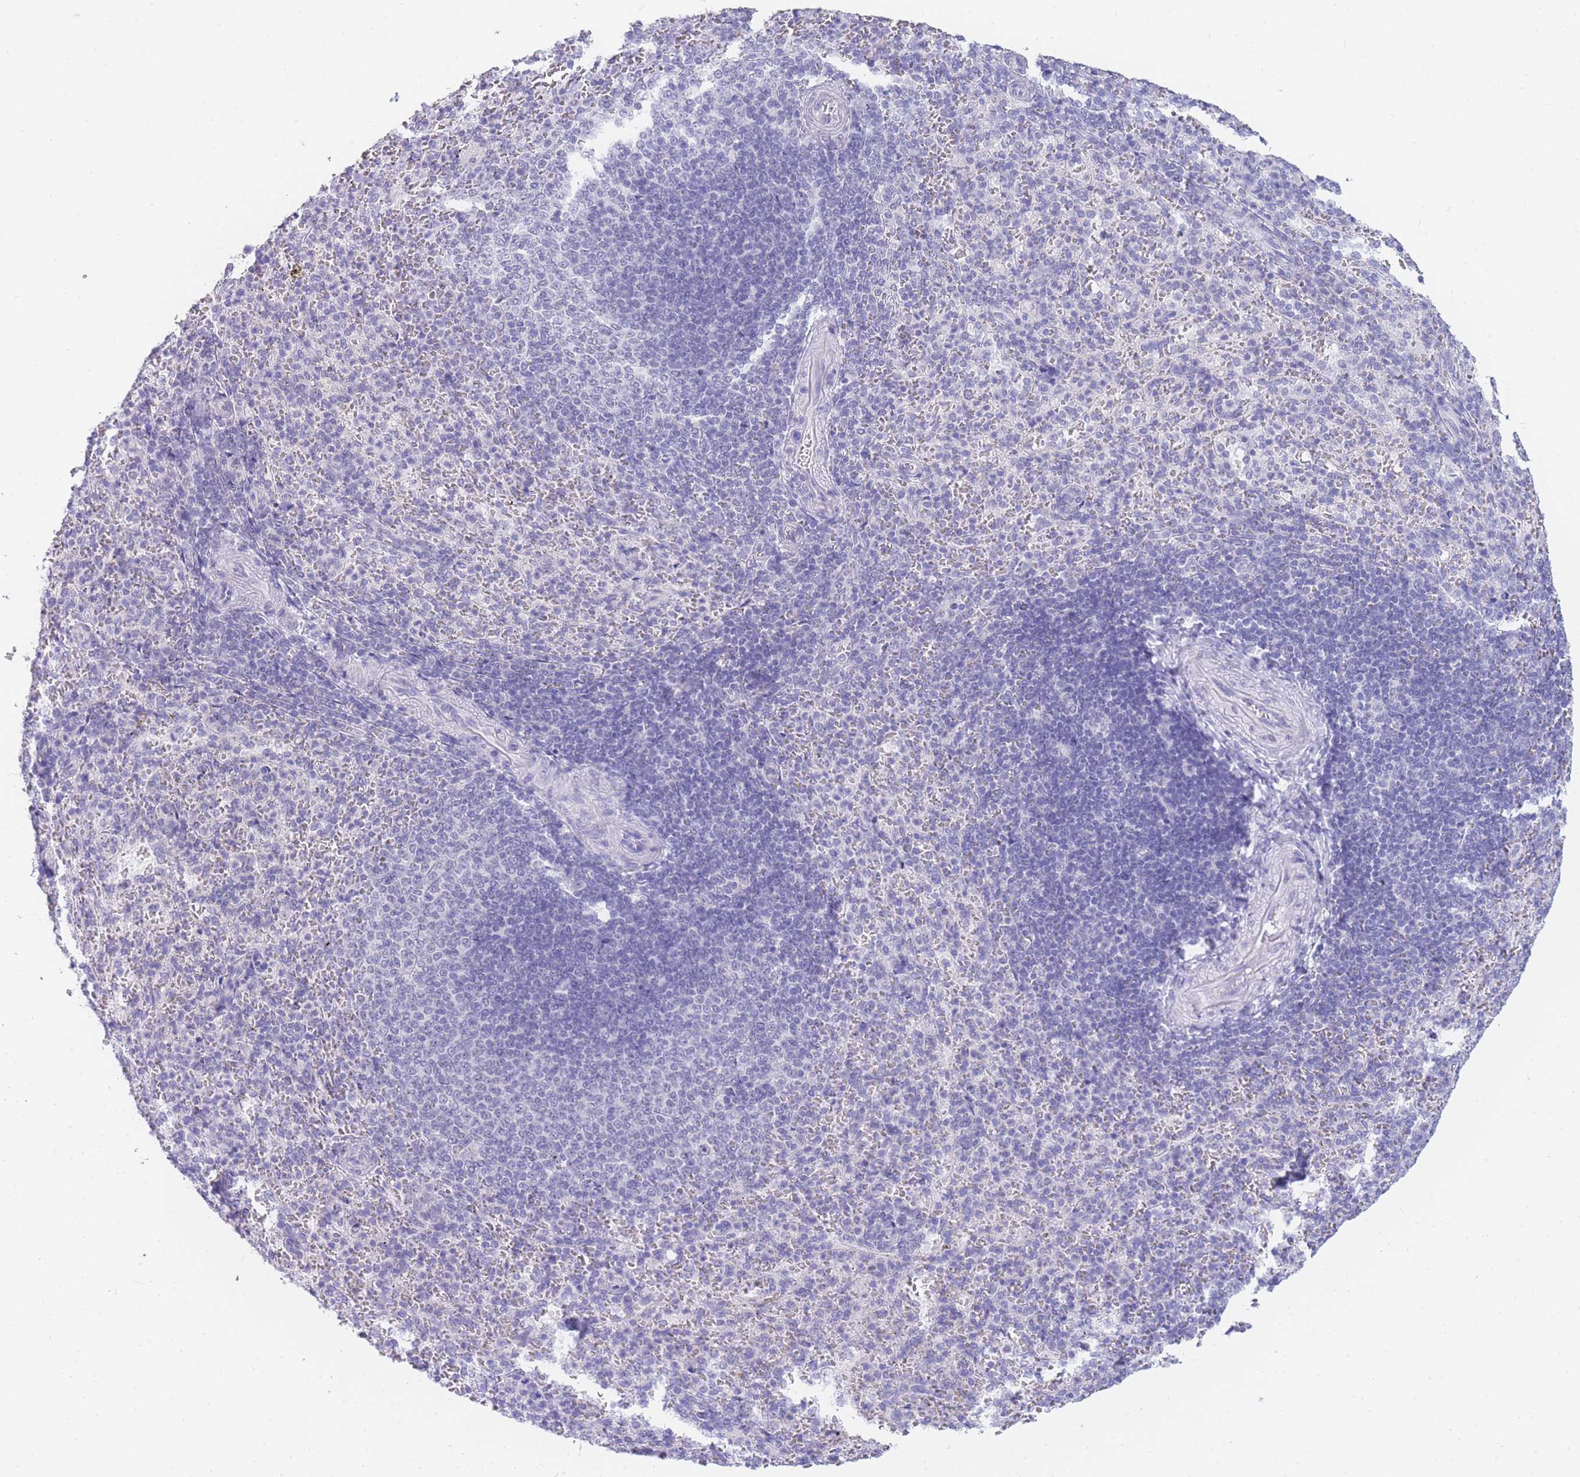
{"staining": {"intensity": "negative", "quantity": "none", "location": "none"}, "tissue": "spleen", "cell_type": "Cells in red pulp", "image_type": "normal", "snomed": [{"axis": "morphology", "description": "Normal tissue, NOS"}, {"axis": "topography", "description": "Spleen"}], "caption": "This histopathology image is of normal spleen stained with immunohistochemistry to label a protein in brown with the nuclei are counter-stained blue. There is no positivity in cells in red pulp. (Brightfield microscopy of DAB (3,3'-diaminobenzidine) immunohistochemistry at high magnification).", "gene": "FRAT2", "patient": {"sex": "female", "age": 21}}